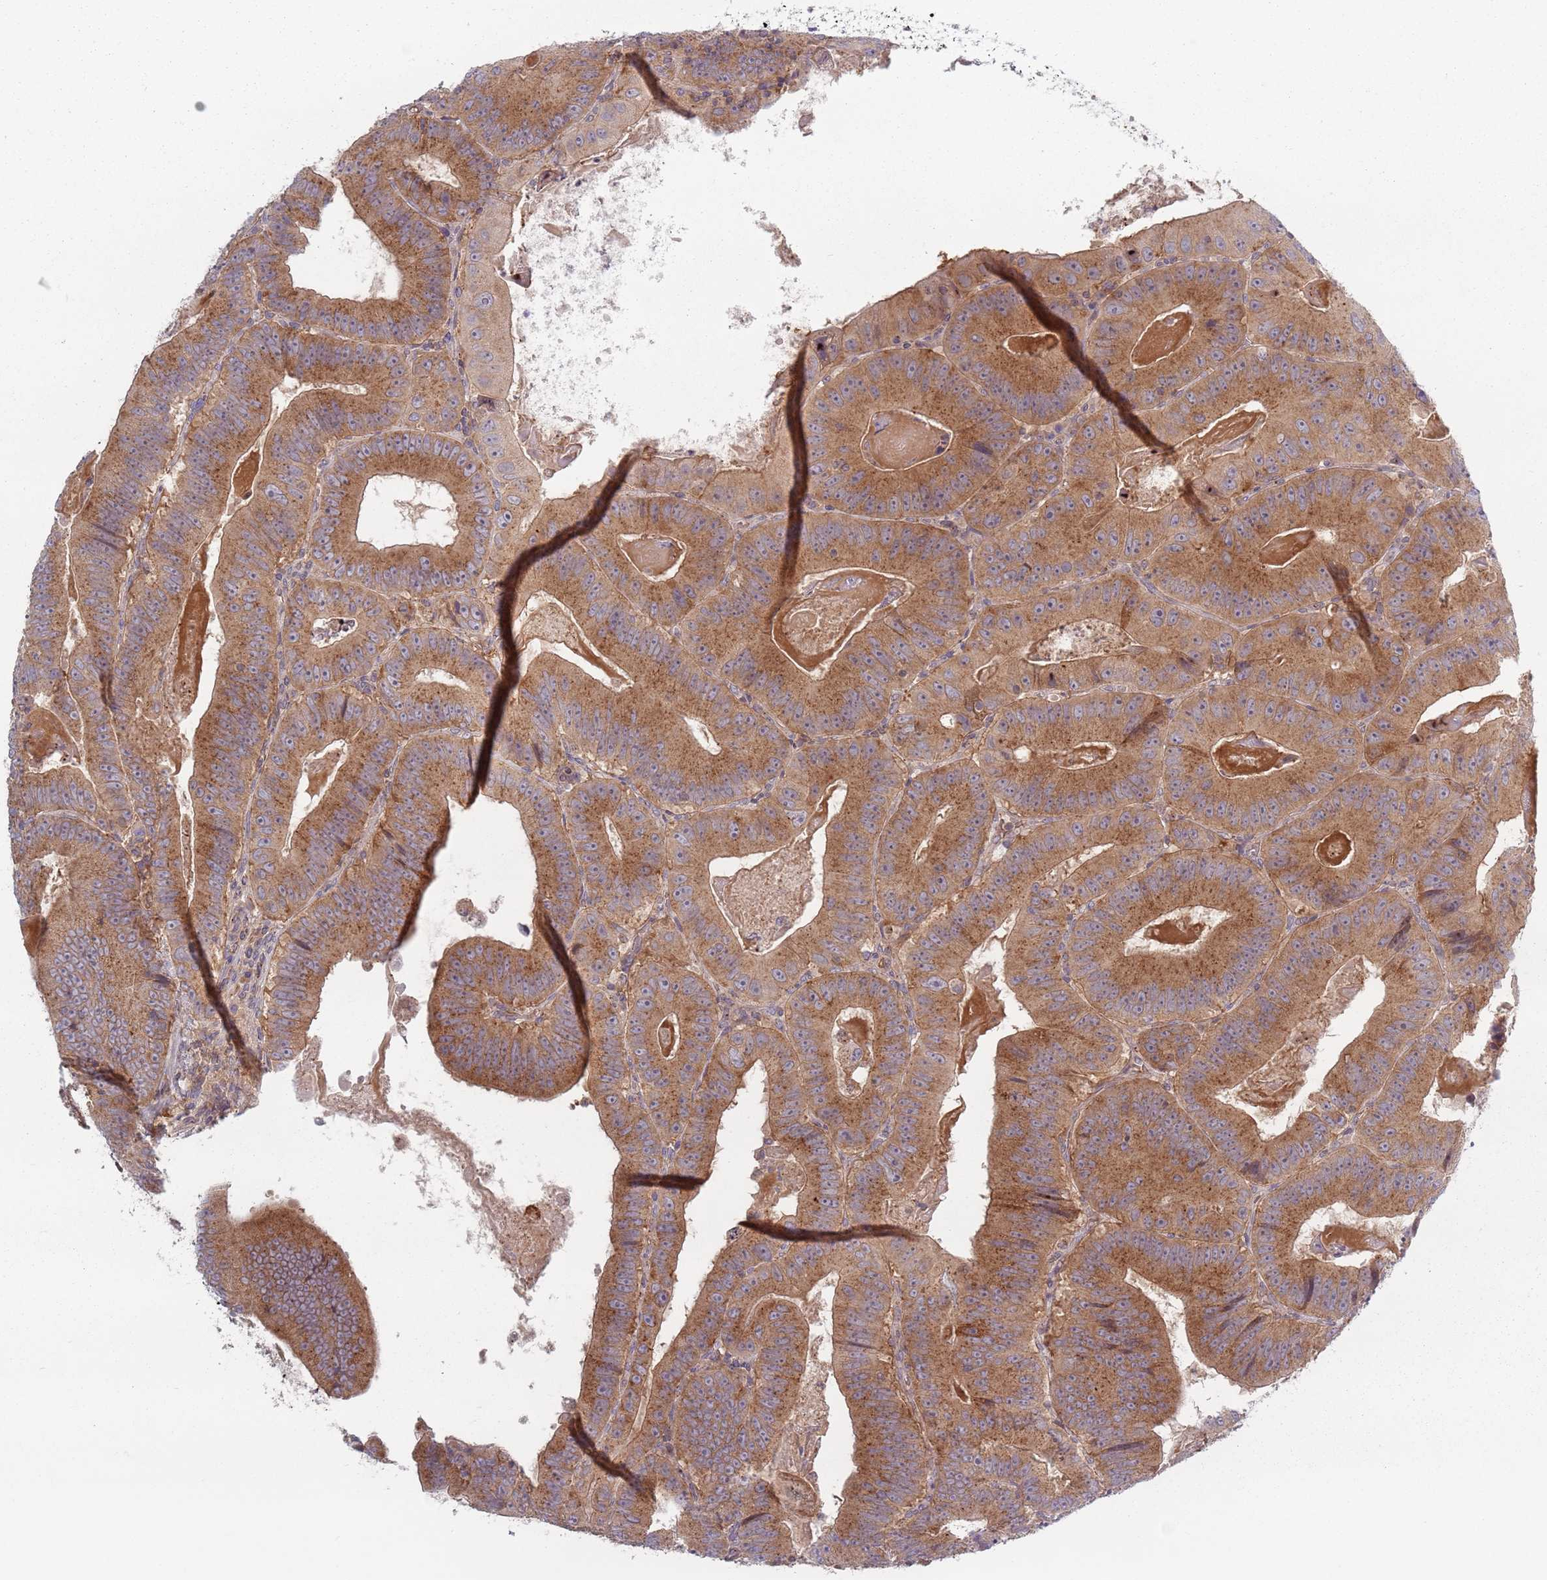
{"staining": {"intensity": "moderate", "quantity": ">75%", "location": "cytoplasmic/membranous"}, "tissue": "colorectal cancer", "cell_type": "Tumor cells", "image_type": "cancer", "snomed": [{"axis": "morphology", "description": "Adenocarcinoma, NOS"}, {"axis": "topography", "description": "Colon"}], "caption": "Immunohistochemistry micrograph of neoplastic tissue: human colorectal adenocarcinoma stained using immunohistochemistry displays medium levels of moderate protein expression localized specifically in the cytoplasmic/membranous of tumor cells, appearing as a cytoplasmic/membranous brown color.", "gene": "ASB13", "patient": {"sex": "female", "age": 86}}